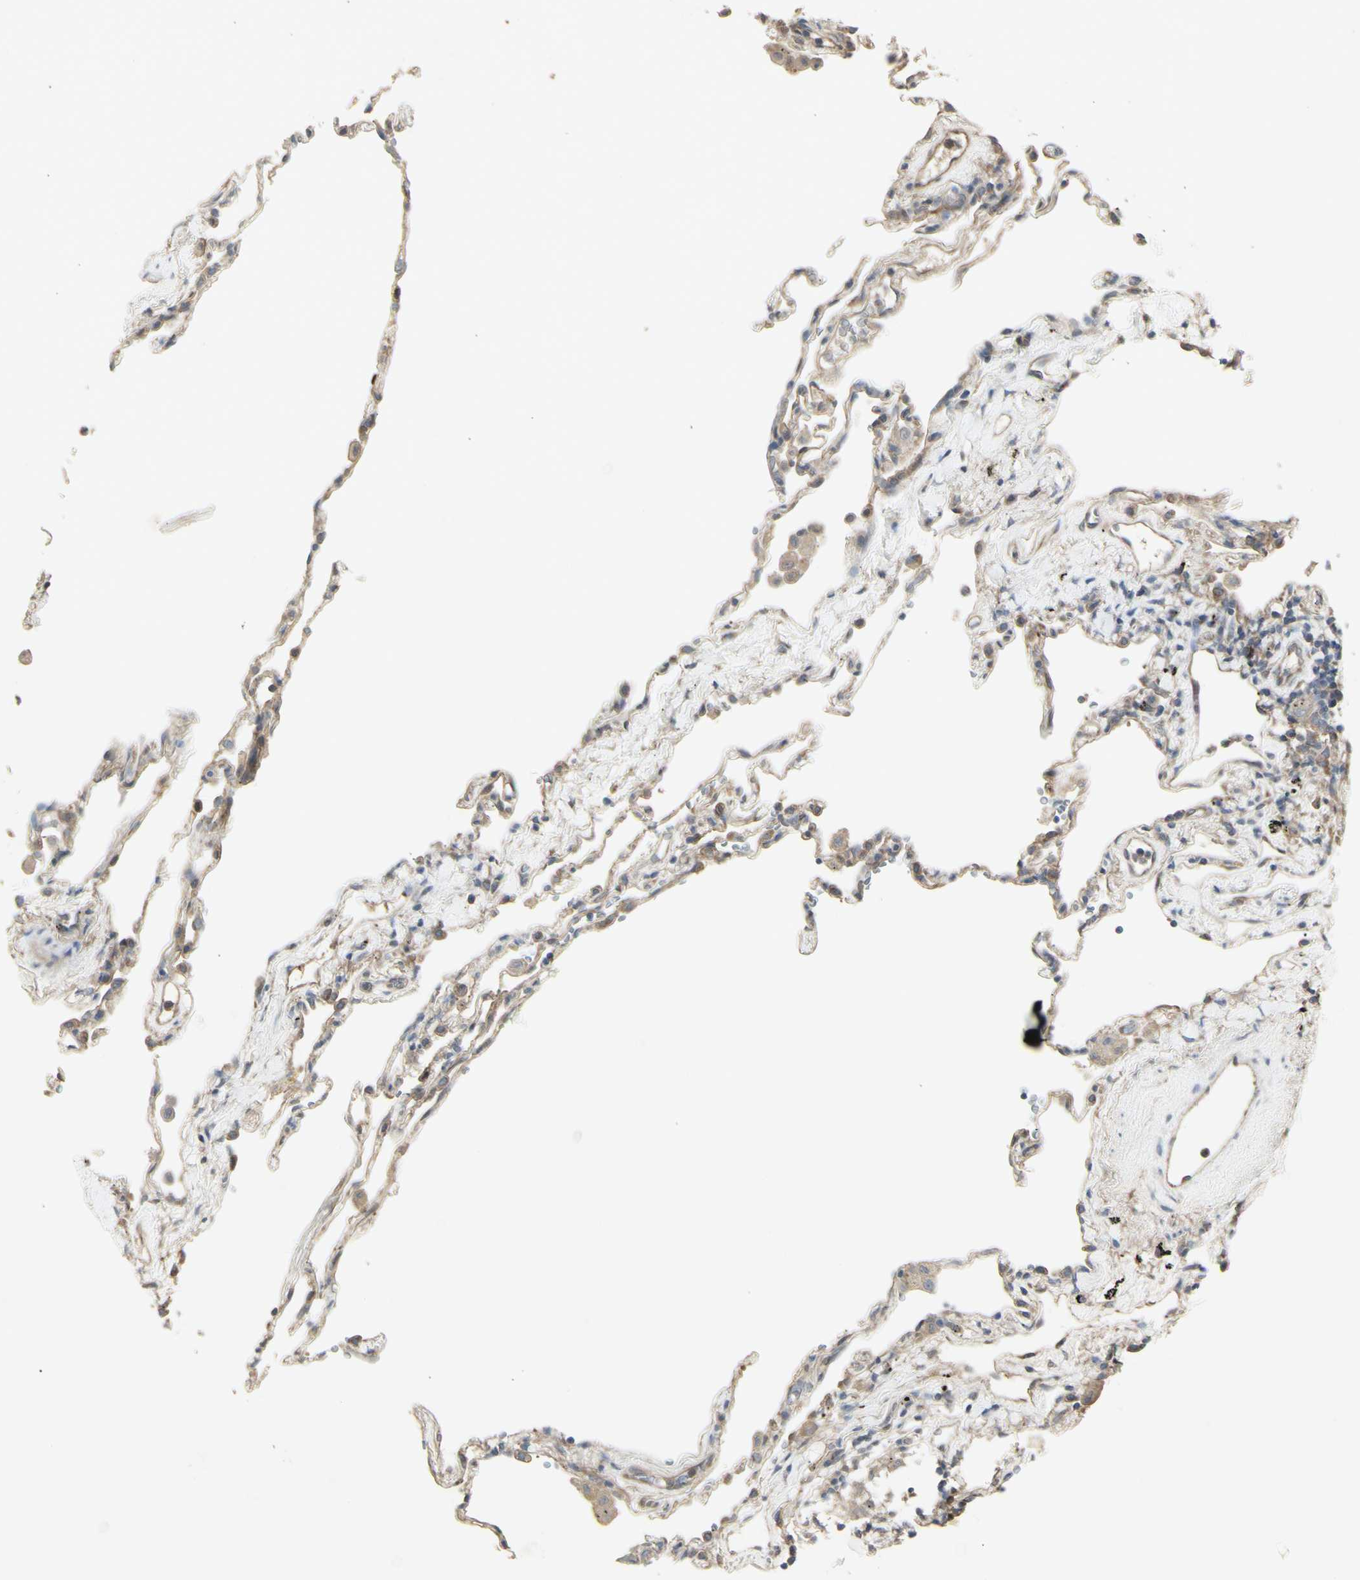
{"staining": {"intensity": "moderate", "quantity": "25%-75%", "location": "cytoplasmic/membranous,nuclear"}, "tissue": "lung", "cell_type": "Alveolar cells", "image_type": "normal", "snomed": [{"axis": "morphology", "description": "Normal tissue, NOS"}, {"axis": "topography", "description": "Lung"}], "caption": "DAB immunohistochemical staining of benign lung reveals moderate cytoplasmic/membranous,nuclear protein positivity in about 25%-75% of alveolar cells.", "gene": "CHURC1", "patient": {"sex": "male", "age": 59}}